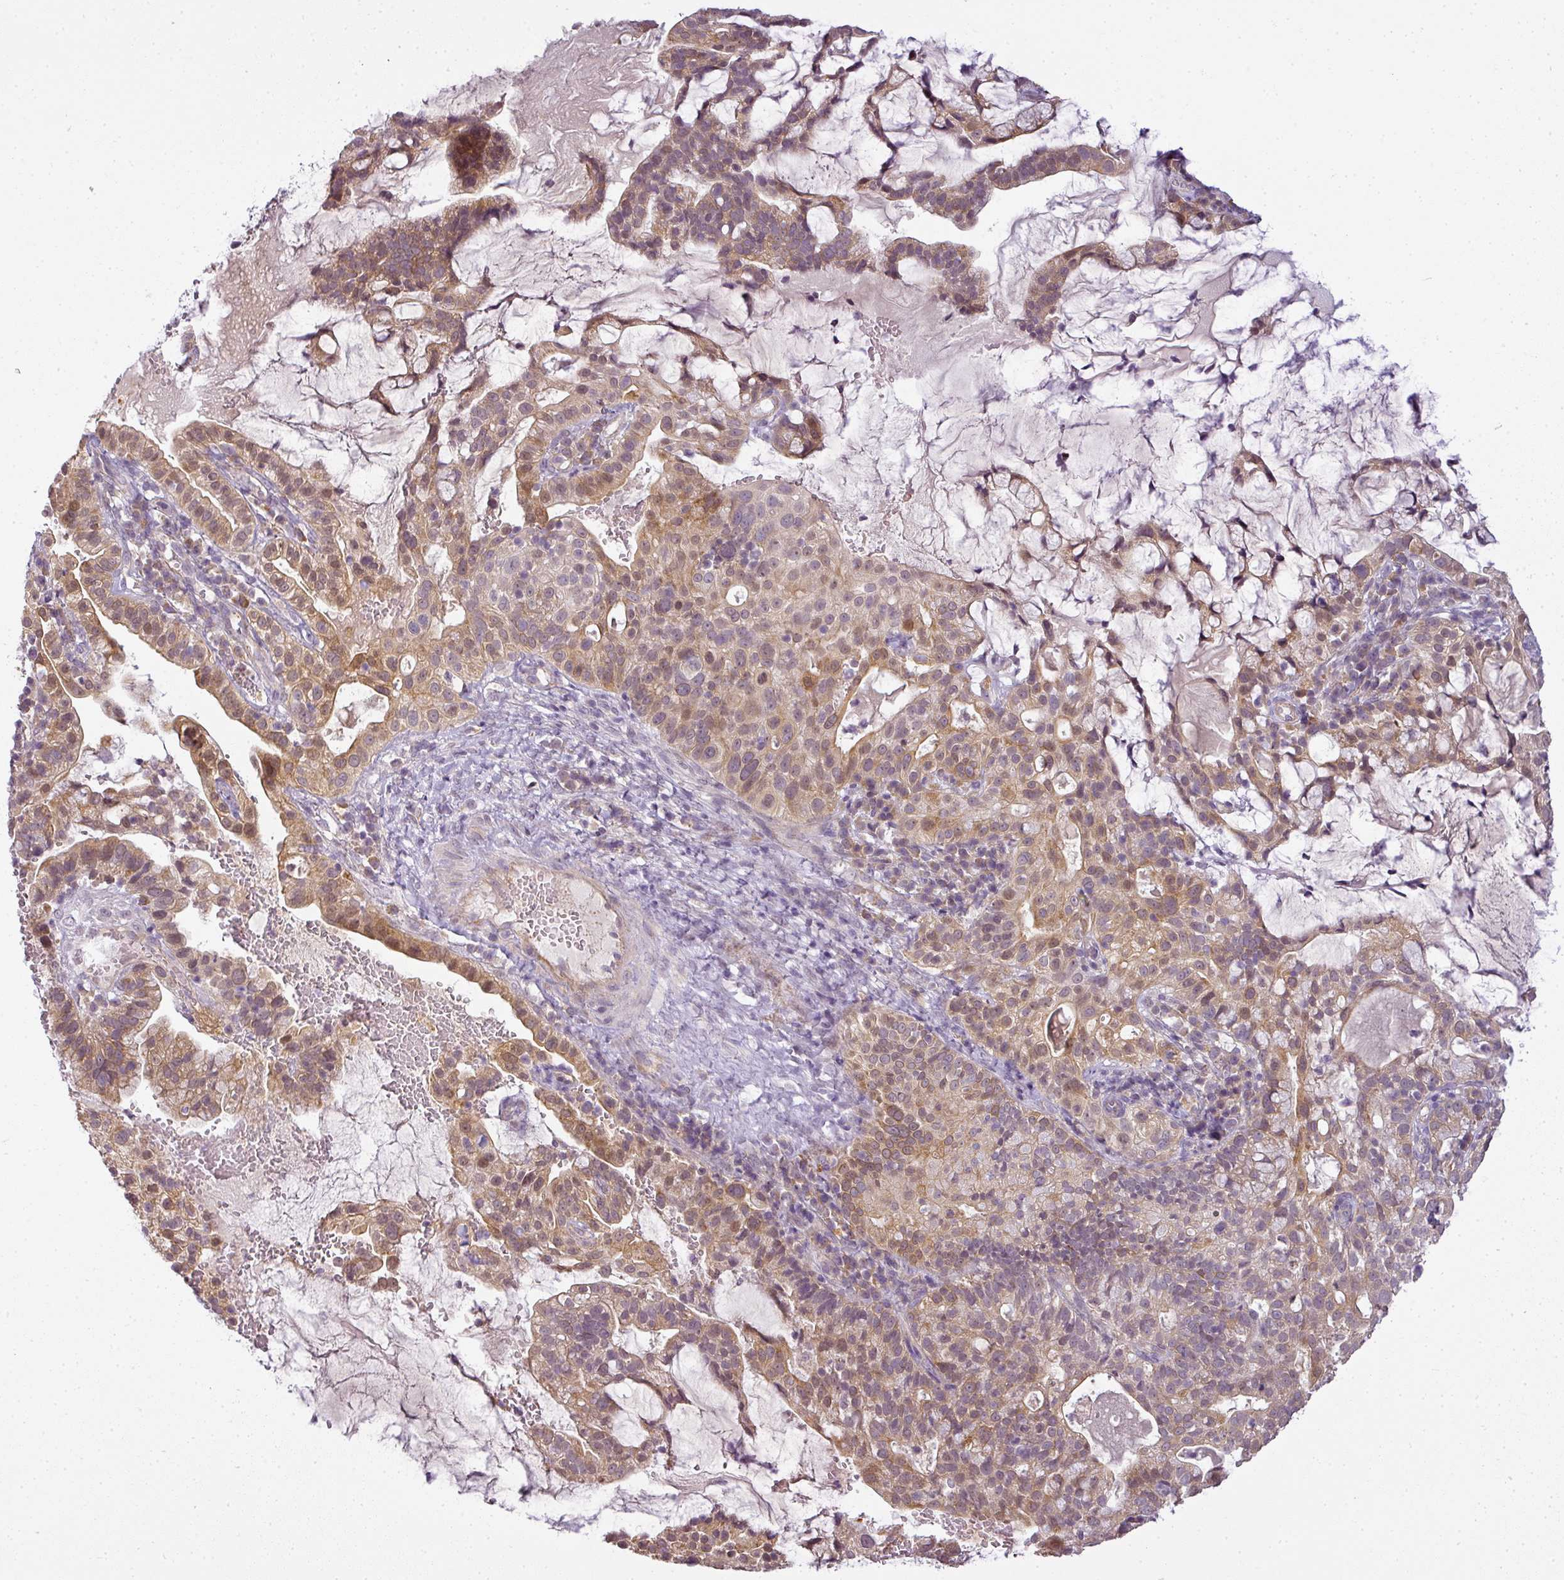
{"staining": {"intensity": "moderate", "quantity": ">75%", "location": "cytoplasmic/membranous,nuclear"}, "tissue": "cervical cancer", "cell_type": "Tumor cells", "image_type": "cancer", "snomed": [{"axis": "morphology", "description": "Adenocarcinoma, NOS"}, {"axis": "topography", "description": "Cervix"}], "caption": "High-magnification brightfield microscopy of adenocarcinoma (cervical) stained with DAB (3,3'-diaminobenzidine) (brown) and counterstained with hematoxylin (blue). tumor cells exhibit moderate cytoplasmic/membranous and nuclear positivity is appreciated in about>75% of cells.", "gene": "LY75", "patient": {"sex": "female", "age": 41}}